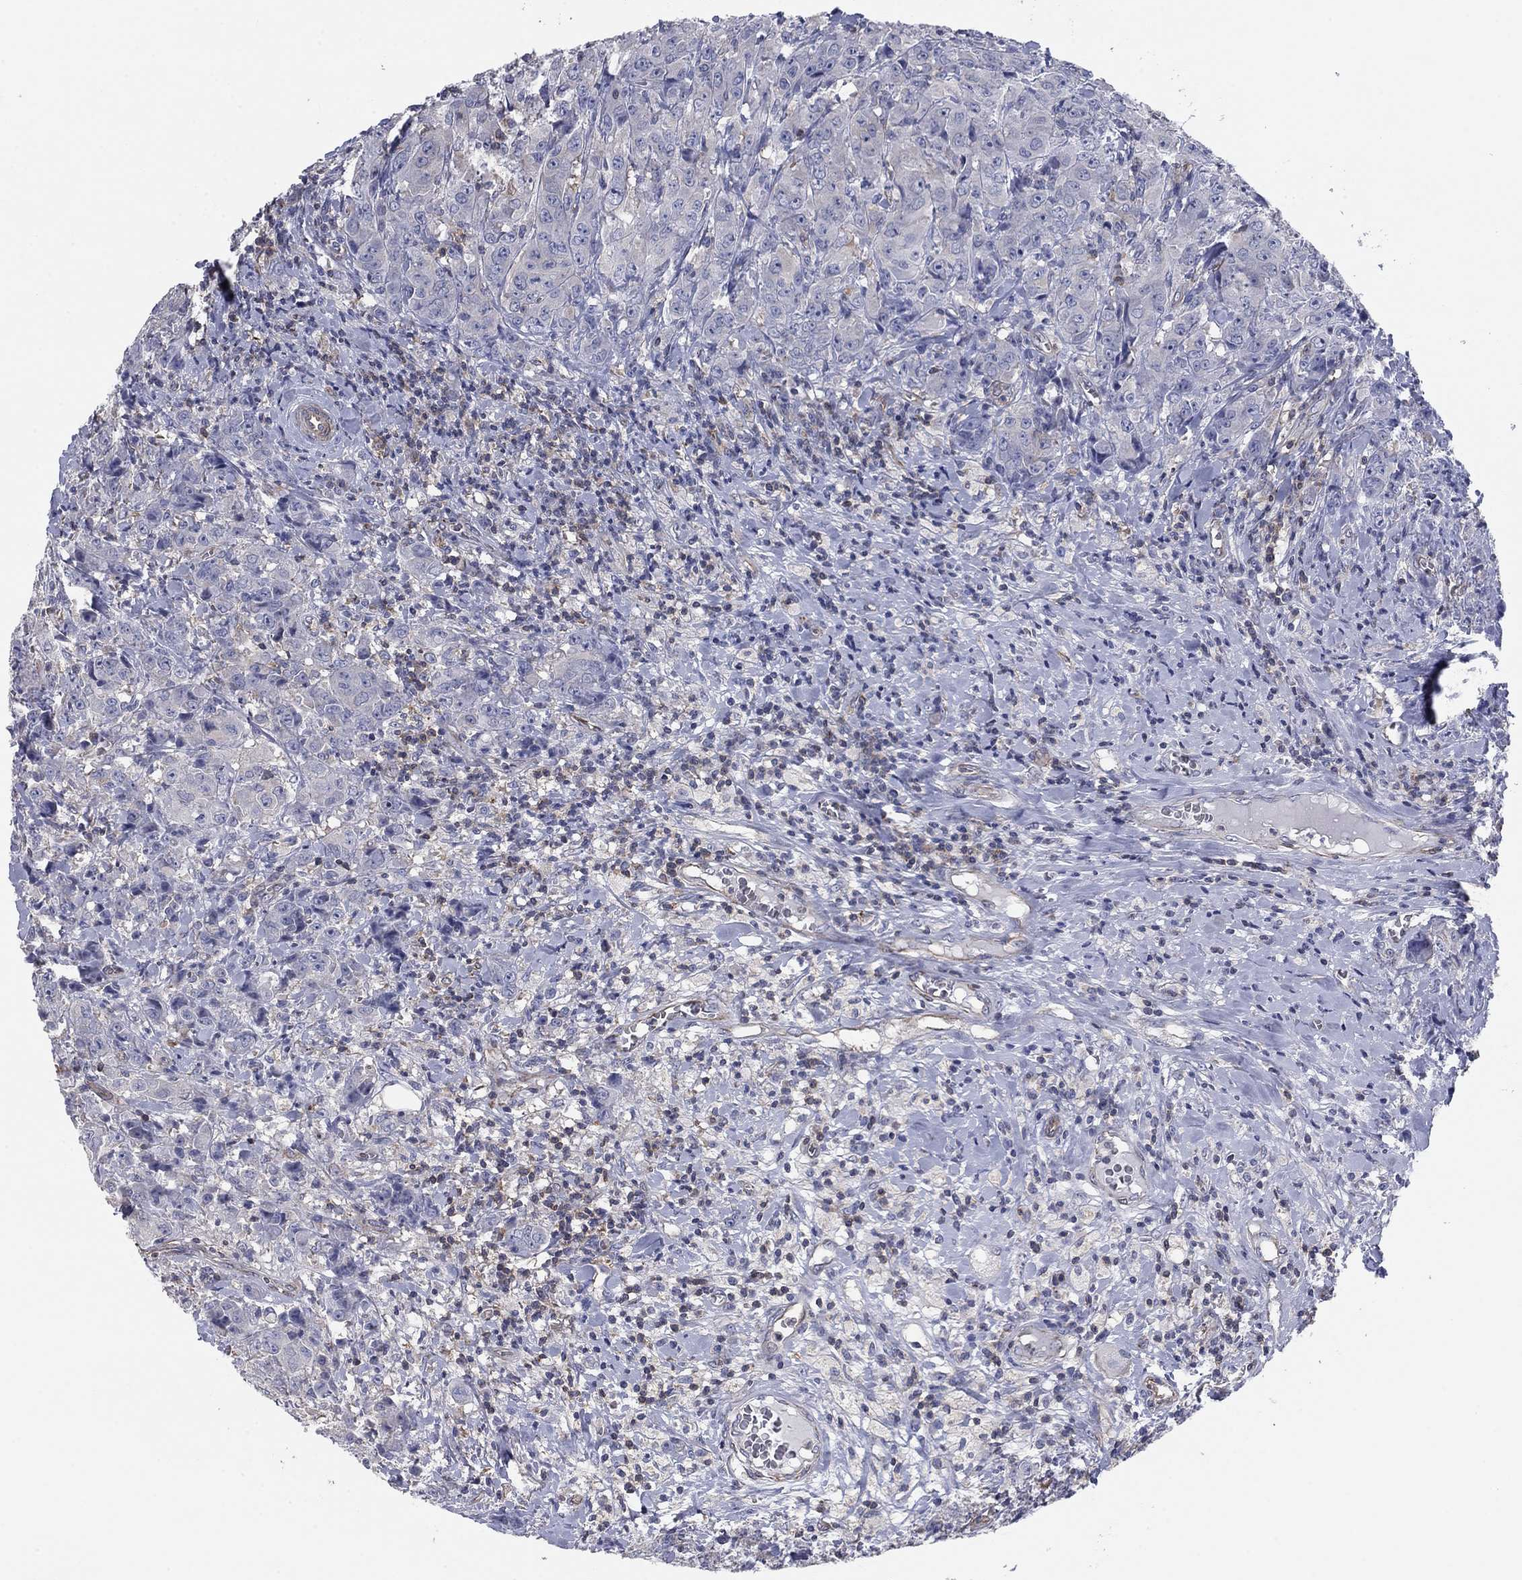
{"staining": {"intensity": "negative", "quantity": "none", "location": "none"}, "tissue": "breast cancer", "cell_type": "Tumor cells", "image_type": "cancer", "snomed": [{"axis": "morphology", "description": "Duct carcinoma"}, {"axis": "topography", "description": "Breast"}], "caption": "Histopathology image shows no significant protein positivity in tumor cells of intraductal carcinoma (breast).", "gene": "PSD4", "patient": {"sex": "female", "age": 43}}